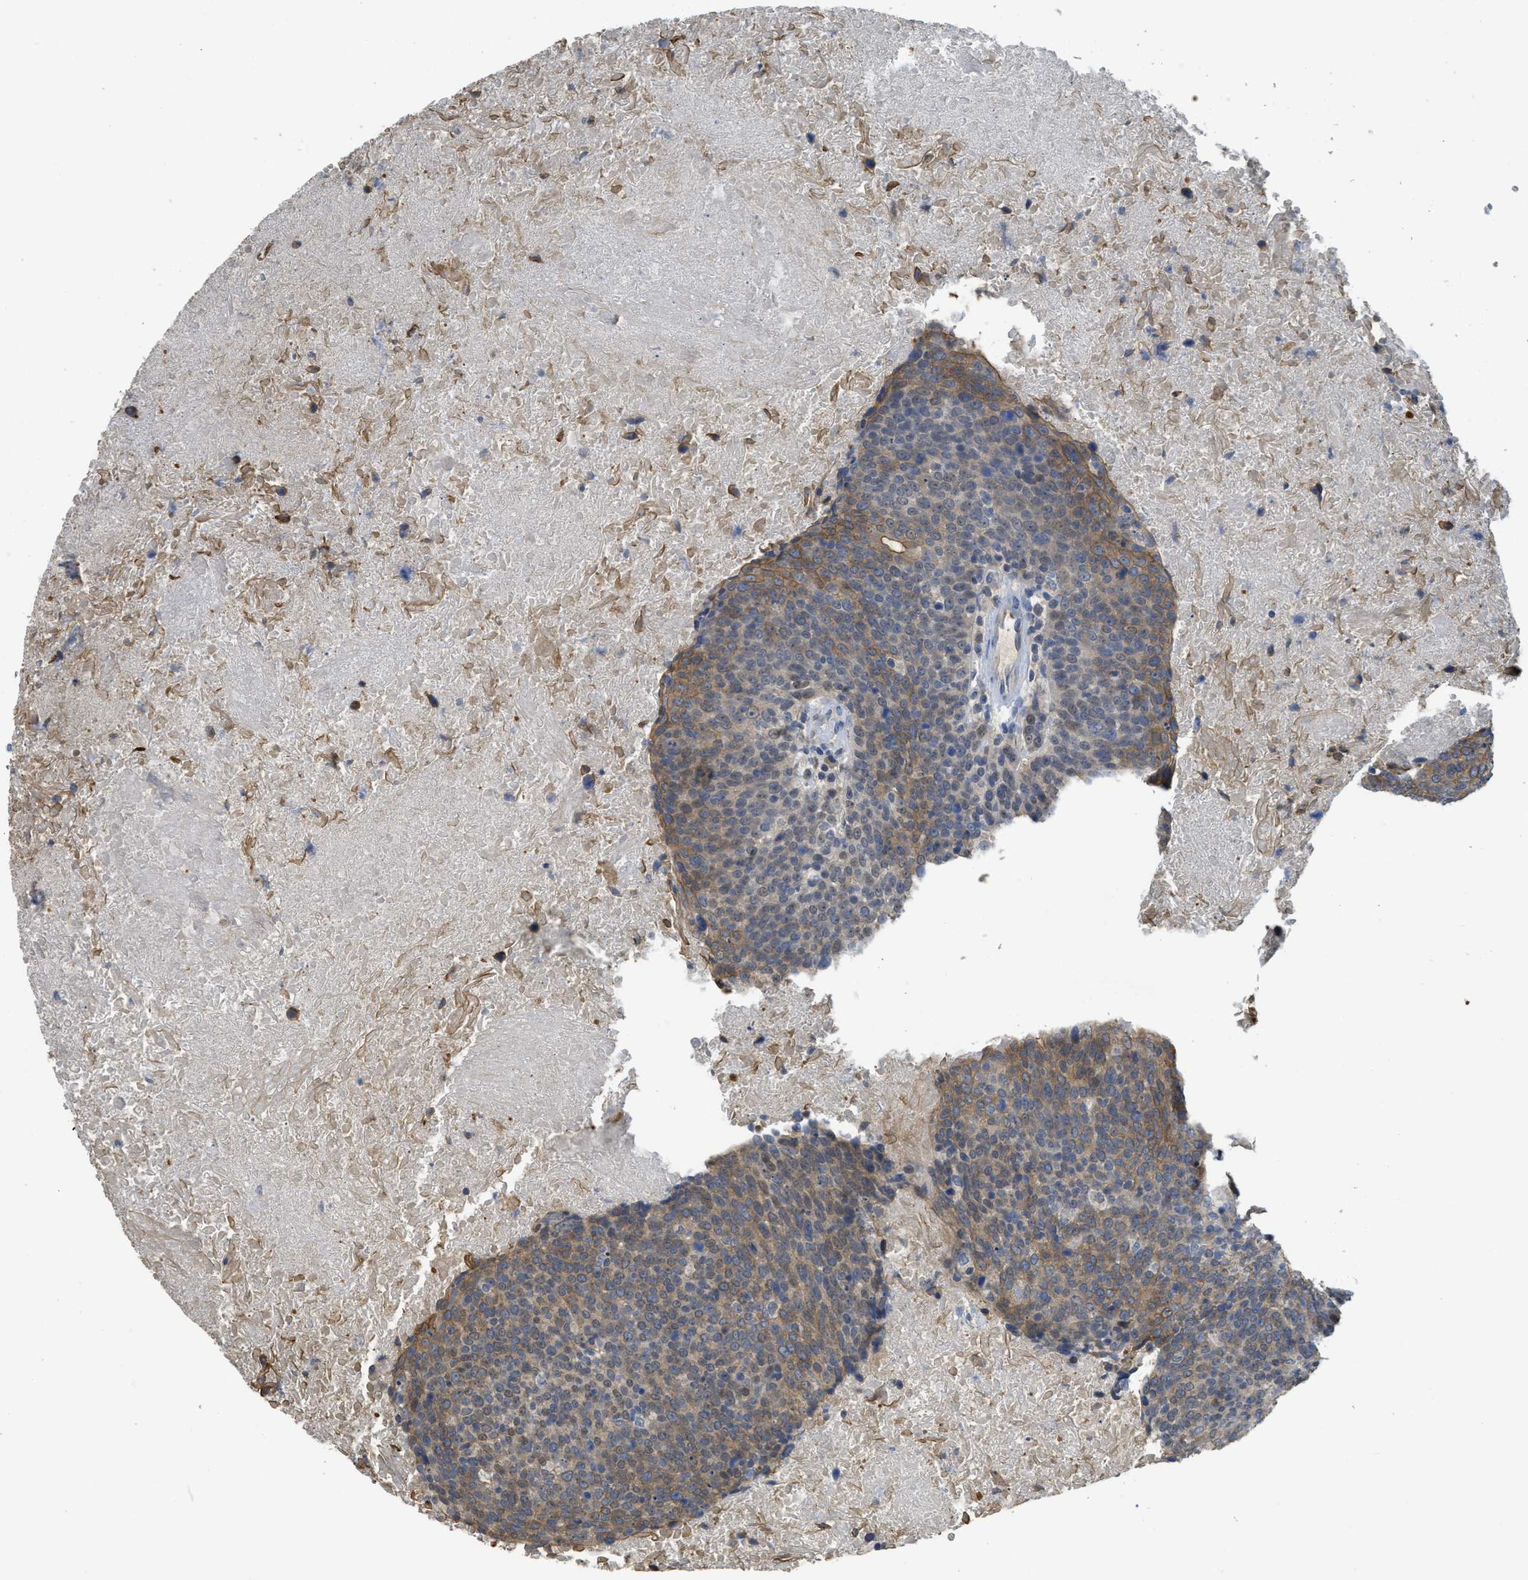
{"staining": {"intensity": "moderate", "quantity": "25%-75%", "location": "cytoplasmic/membranous"}, "tissue": "head and neck cancer", "cell_type": "Tumor cells", "image_type": "cancer", "snomed": [{"axis": "morphology", "description": "Squamous cell carcinoma, NOS"}, {"axis": "morphology", "description": "Squamous cell carcinoma, metastatic, NOS"}, {"axis": "topography", "description": "Lymph node"}, {"axis": "topography", "description": "Head-Neck"}], "caption": "A high-resolution histopathology image shows immunohistochemistry staining of metastatic squamous cell carcinoma (head and neck), which exhibits moderate cytoplasmic/membranous staining in approximately 25%-75% of tumor cells.", "gene": "SFXN2", "patient": {"sex": "male", "age": 62}}